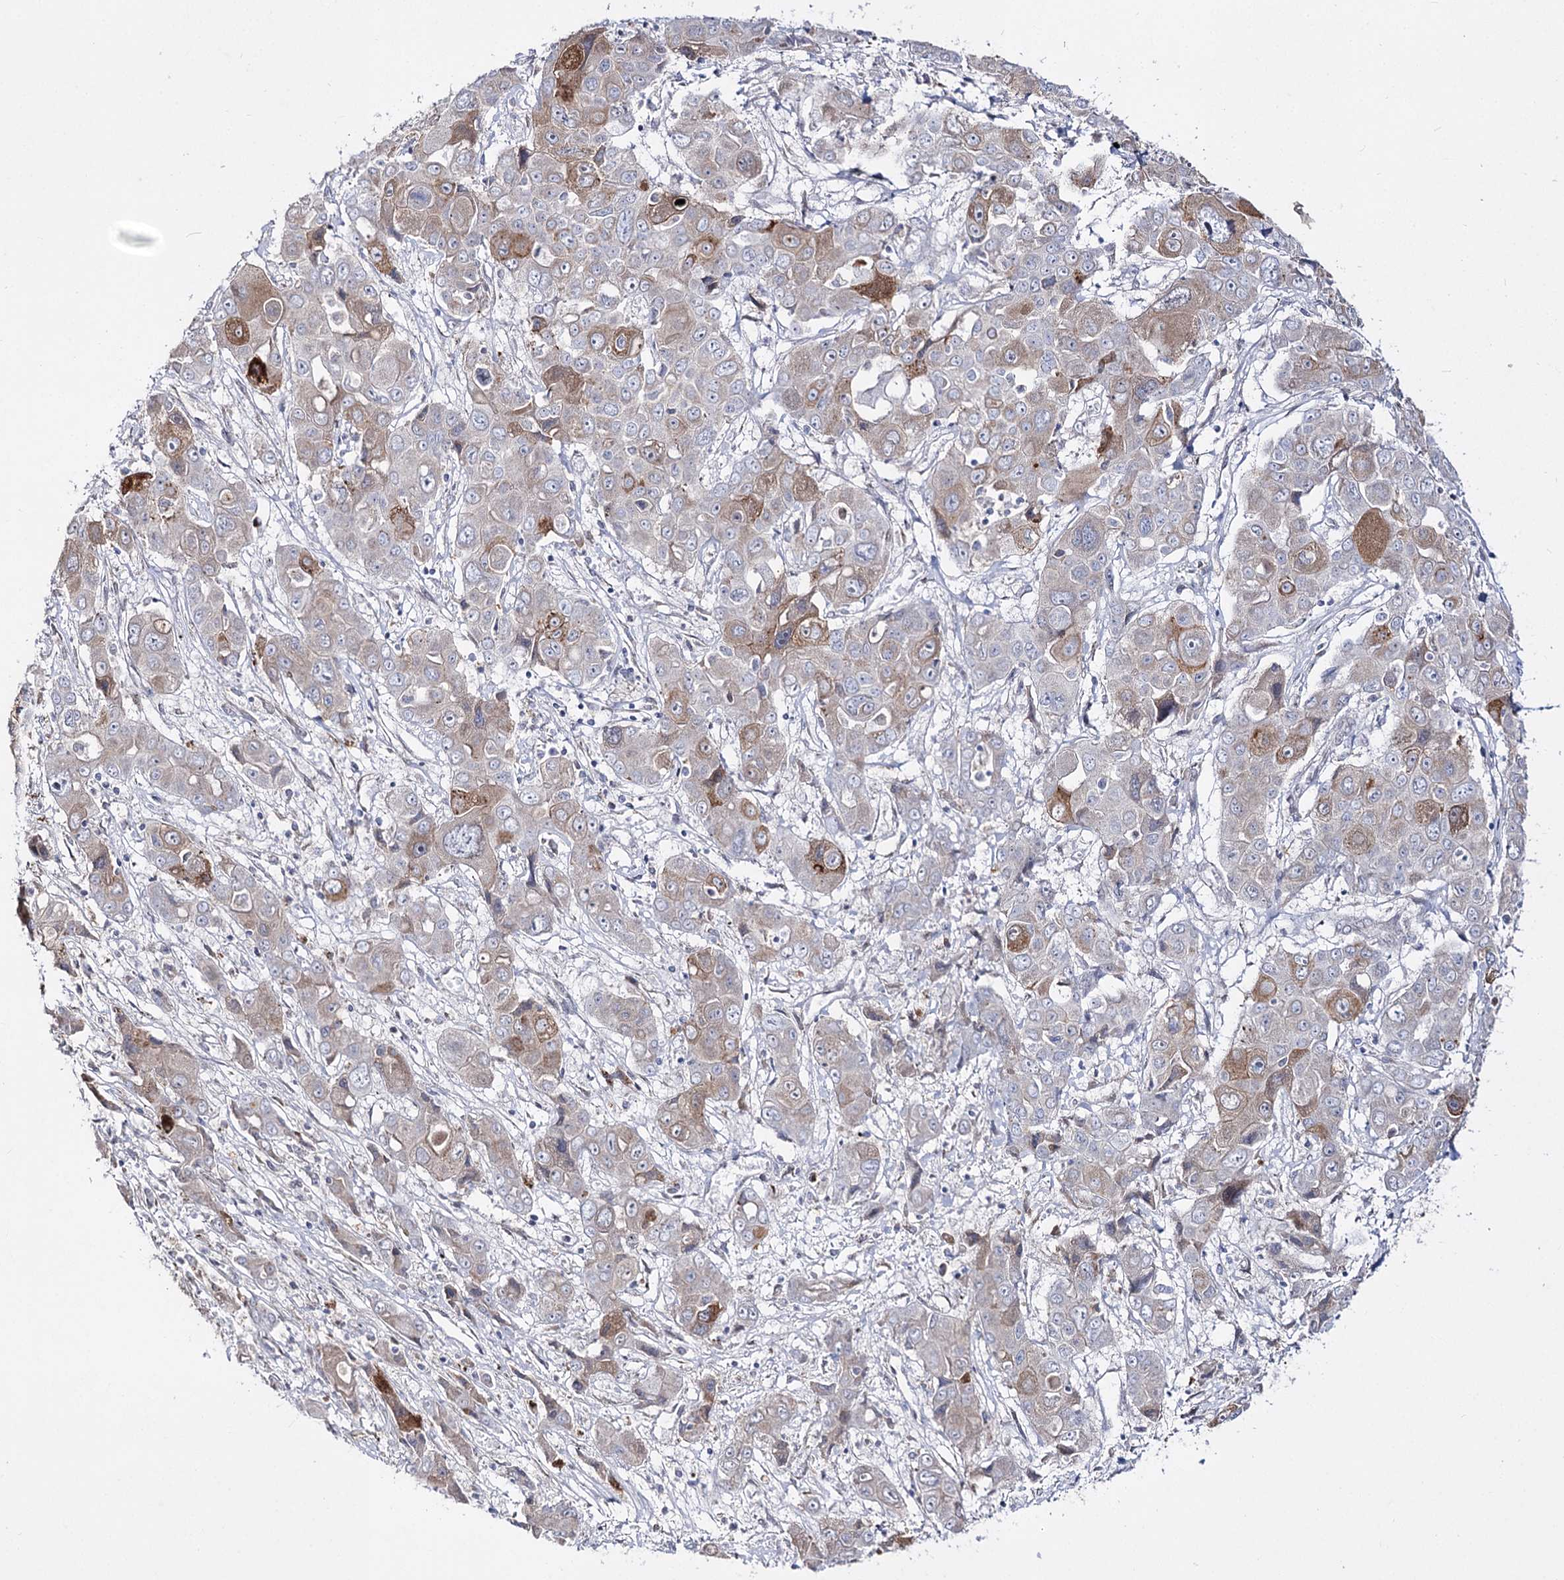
{"staining": {"intensity": "moderate", "quantity": "<25%", "location": "cytoplasmic/membranous"}, "tissue": "liver cancer", "cell_type": "Tumor cells", "image_type": "cancer", "snomed": [{"axis": "morphology", "description": "Cholangiocarcinoma"}, {"axis": "topography", "description": "Liver"}], "caption": "Moderate cytoplasmic/membranous positivity for a protein is identified in approximately <25% of tumor cells of liver cancer using immunohistochemistry.", "gene": "C11orf80", "patient": {"sex": "male", "age": 67}}